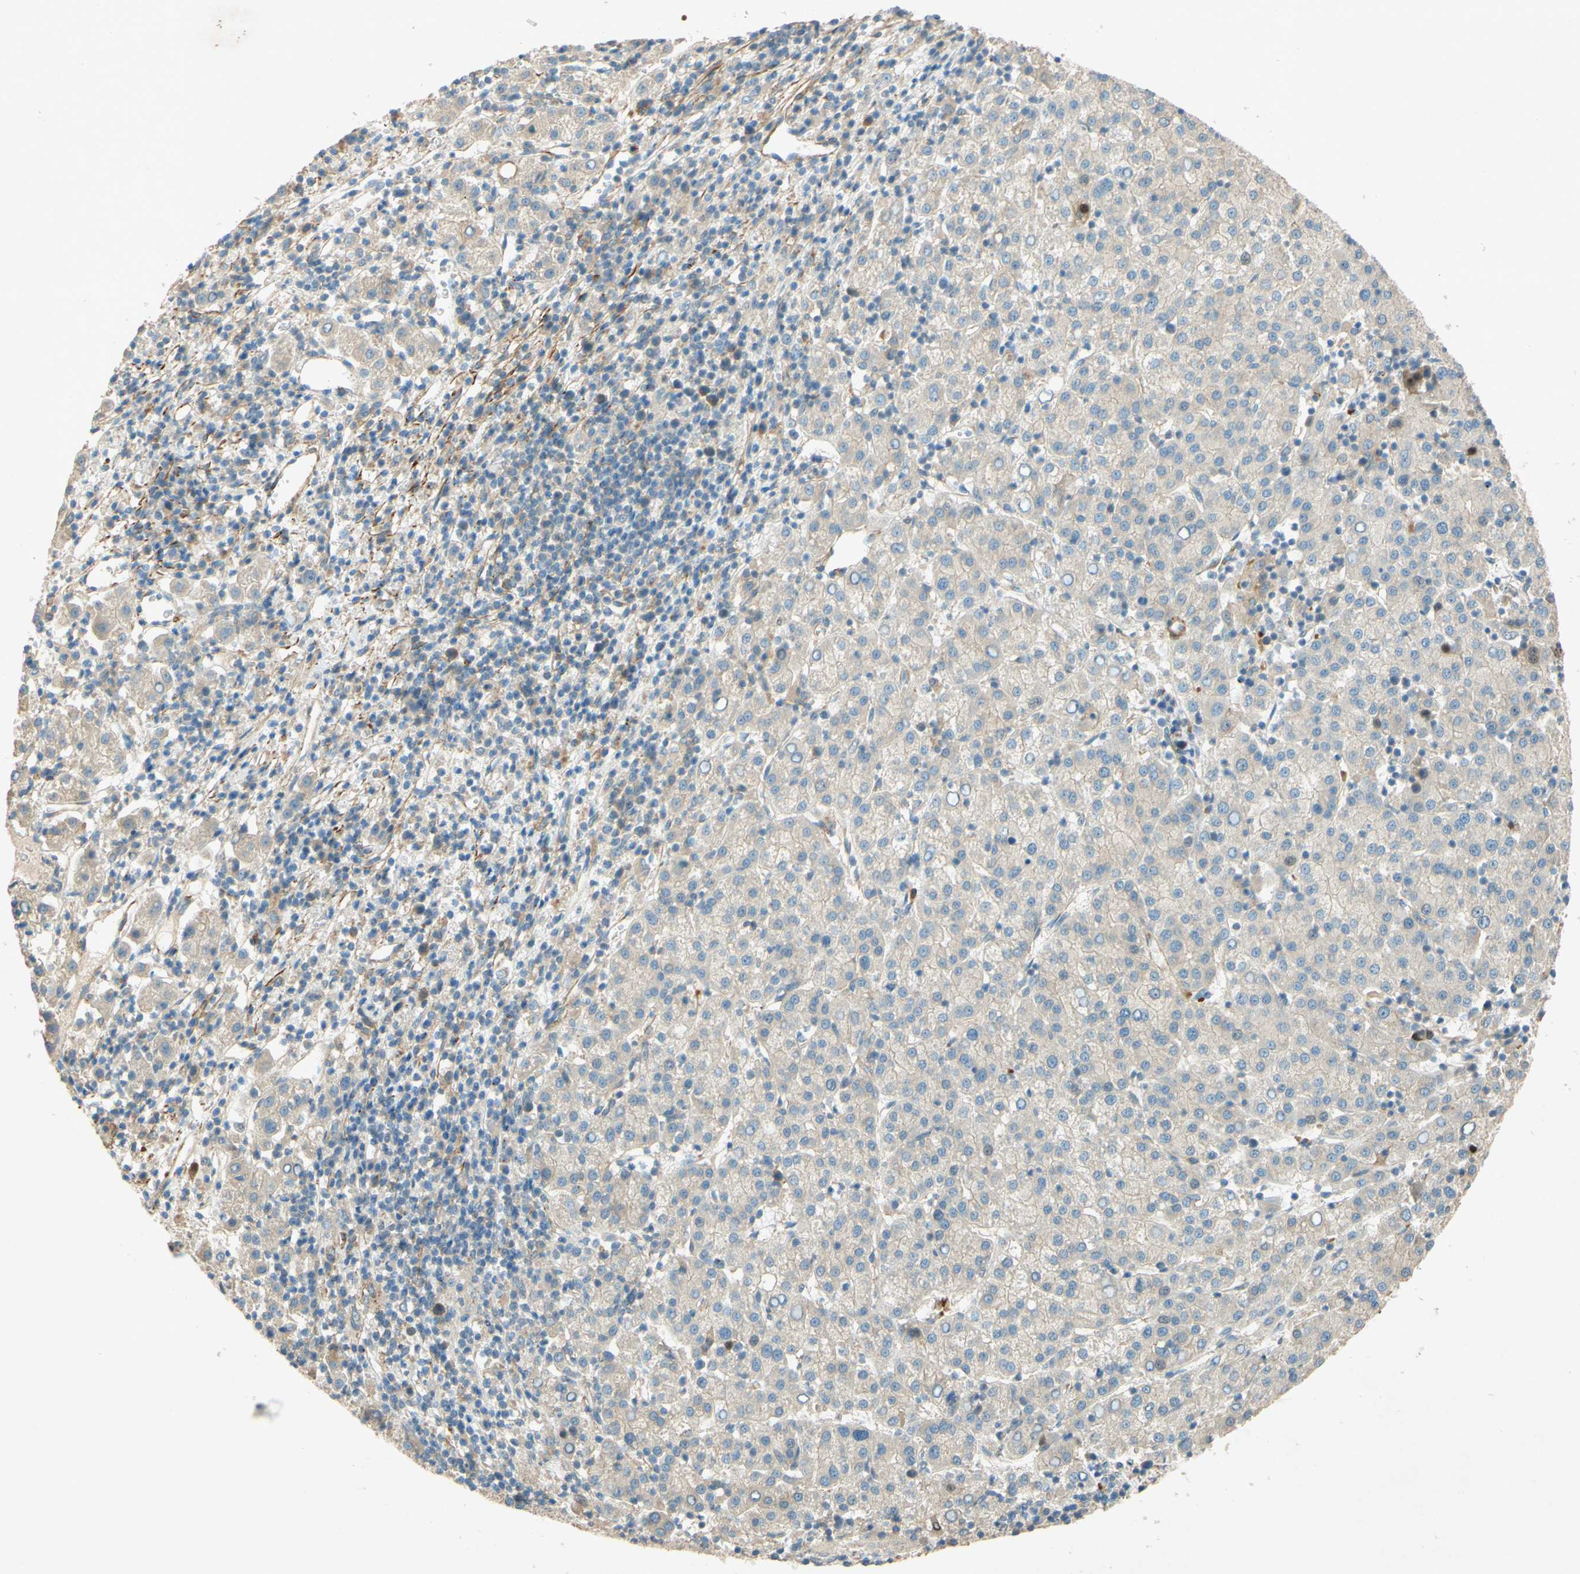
{"staining": {"intensity": "weak", "quantity": ">75%", "location": "cytoplasmic/membranous"}, "tissue": "liver cancer", "cell_type": "Tumor cells", "image_type": "cancer", "snomed": [{"axis": "morphology", "description": "Carcinoma, Hepatocellular, NOS"}, {"axis": "topography", "description": "Liver"}], "caption": "Immunohistochemical staining of liver hepatocellular carcinoma demonstrates low levels of weak cytoplasmic/membranous expression in approximately >75% of tumor cells.", "gene": "ADAM17", "patient": {"sex": "female", "age": 58}}